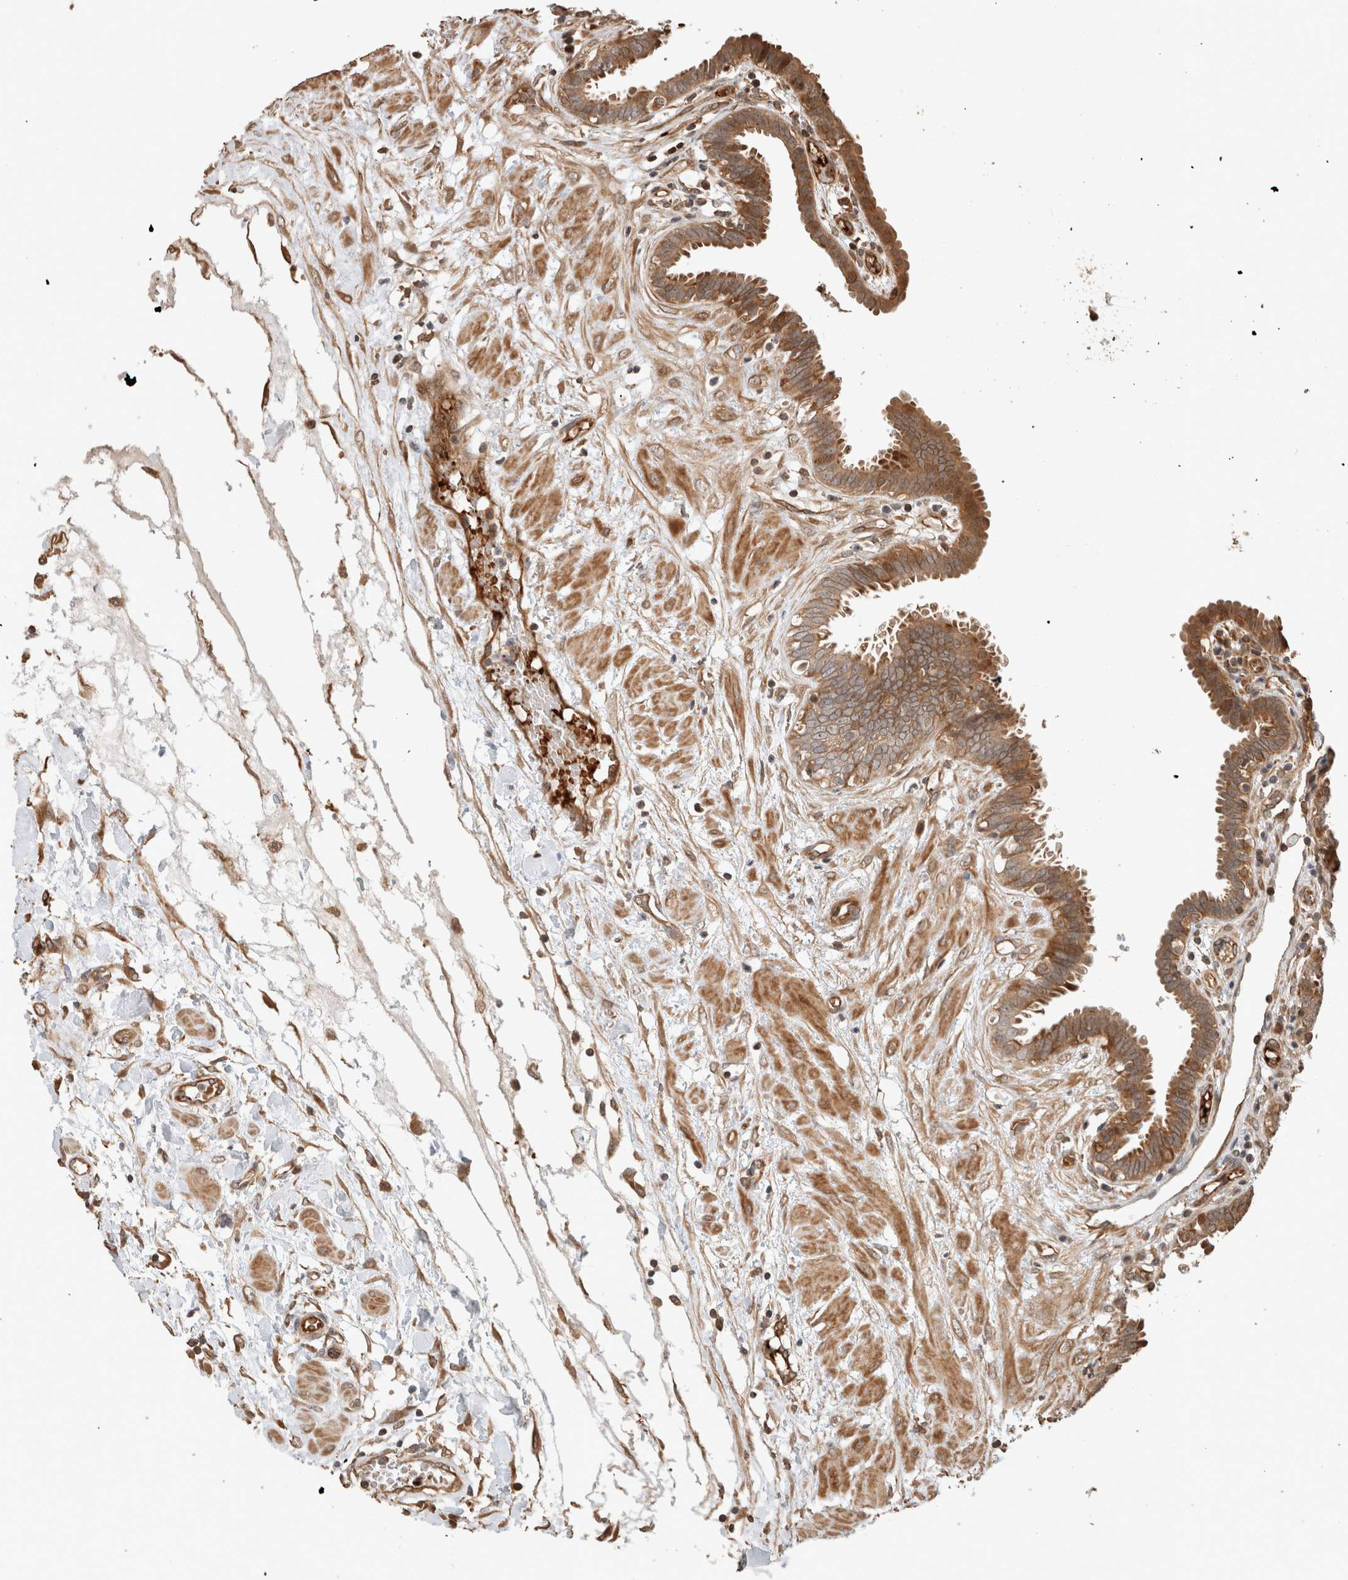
{"staining": {"intensity": "moderate", "quantity": ">75%", "location": "cytoplasmic/membranous"}, "tissue": "fallopian tube", "cell_type": "Glandular cells", "image_type": "normal", "snomed": [{"axis": "morphology", "description": "Normal tissue, NOS"}, {"axis": "topography", "description": "Fallopian tube"}, {"axis": "topography", "description": "Placenta"}], "caption": "Moderate cytoplasmic/membranous expression is seen in approximately >75% of glandular cells in normal fallopian tube.", "gene": "OTUD6B", "patient": {"sex": "female", "age": 32}}